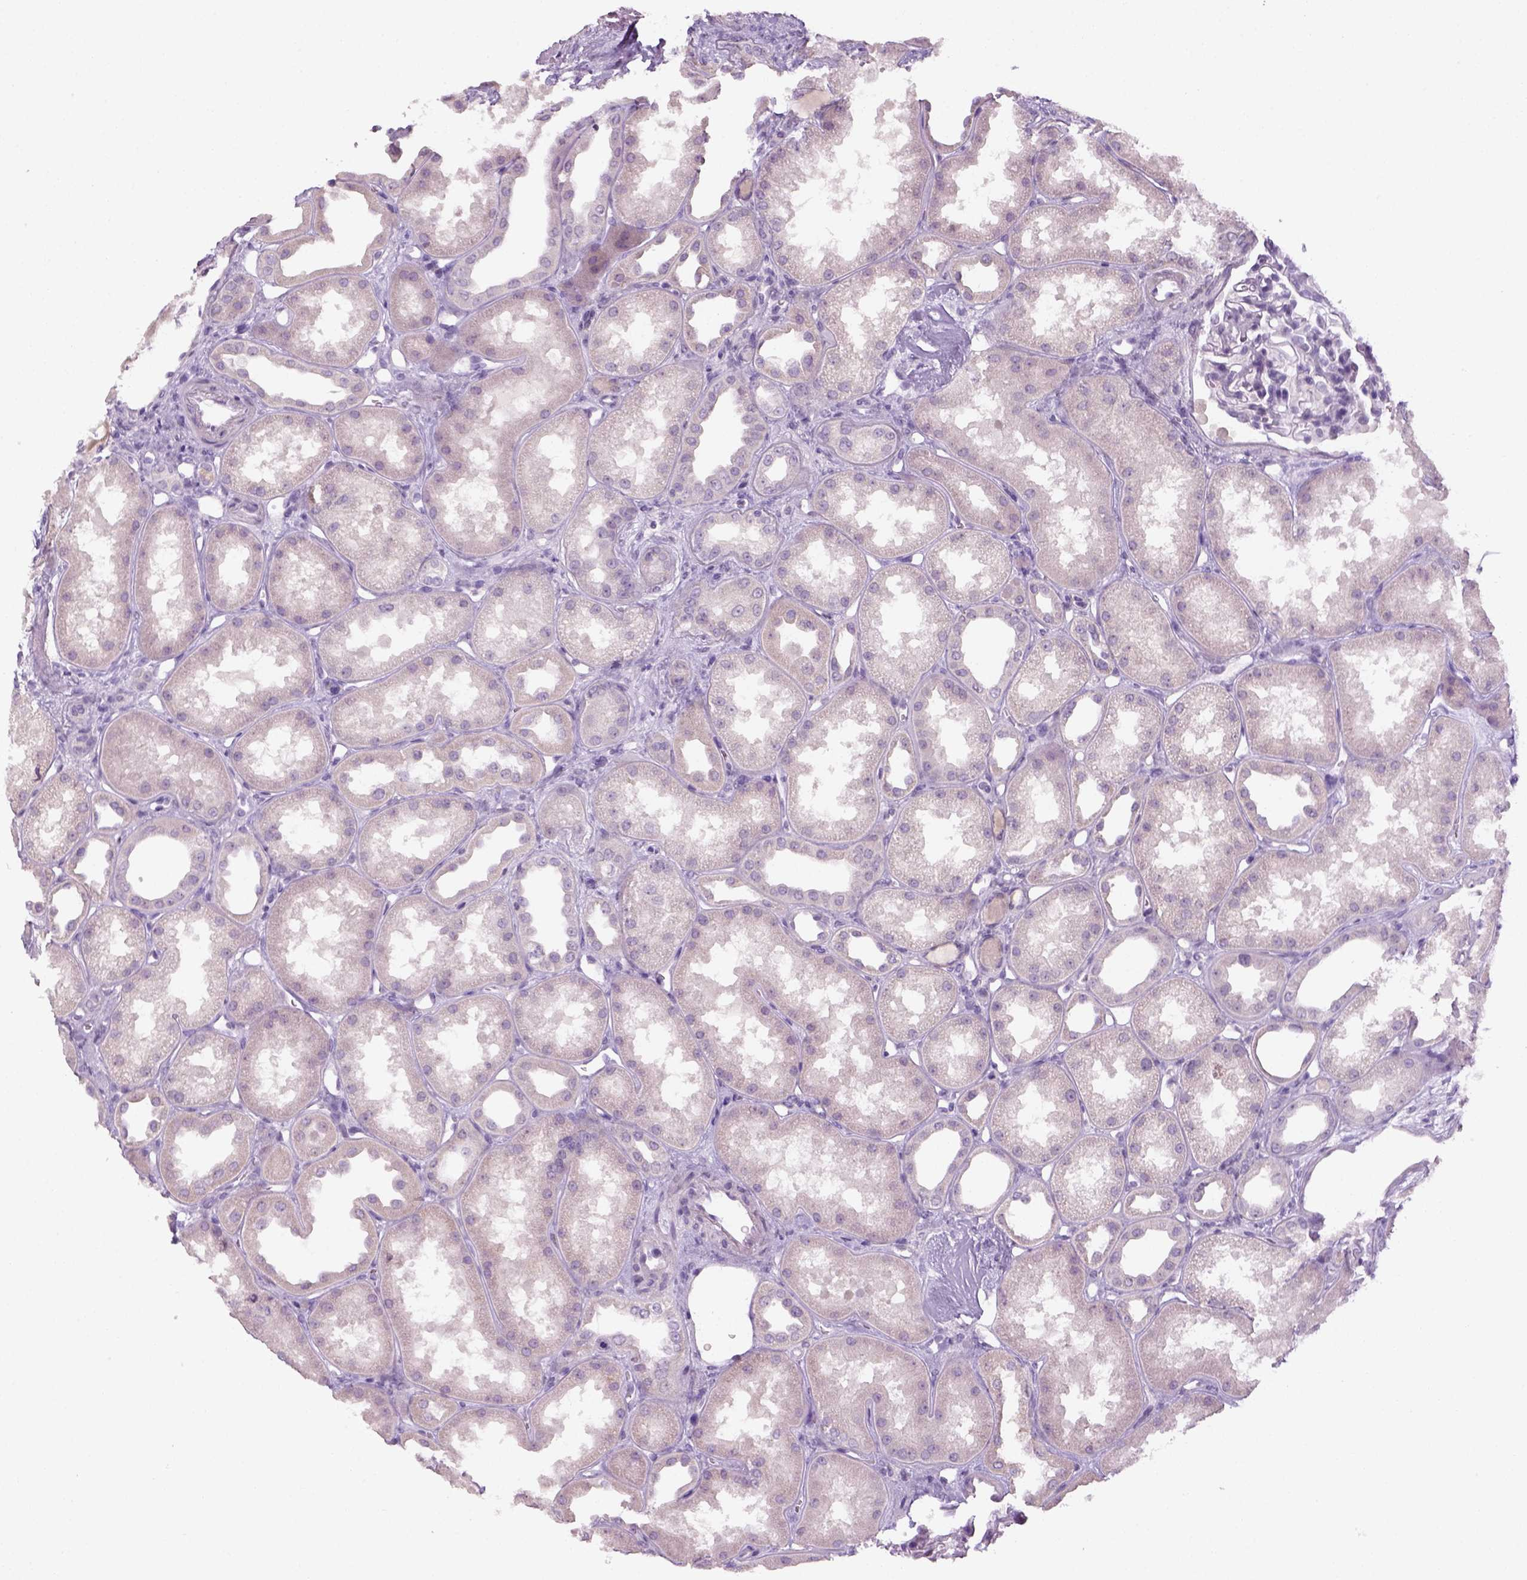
{"staining": {"intensity": "negative", "quantity": "none", "location": "none"}, "tissue": "kidney", "cell_type": "Cells in glomeruli", "image_type": "normal", "snomed": [{"axis": "morphology", "description": "Normal tissue, NOS"}, {"axis": "topography", "description": "Kidney"}], "caption": "This is an IHC image of unremarkable human kidney. There is no positivity in cells in glomeruli.", "gene": "GFI1B", "patient": {"sex": "male", "age": 61}}